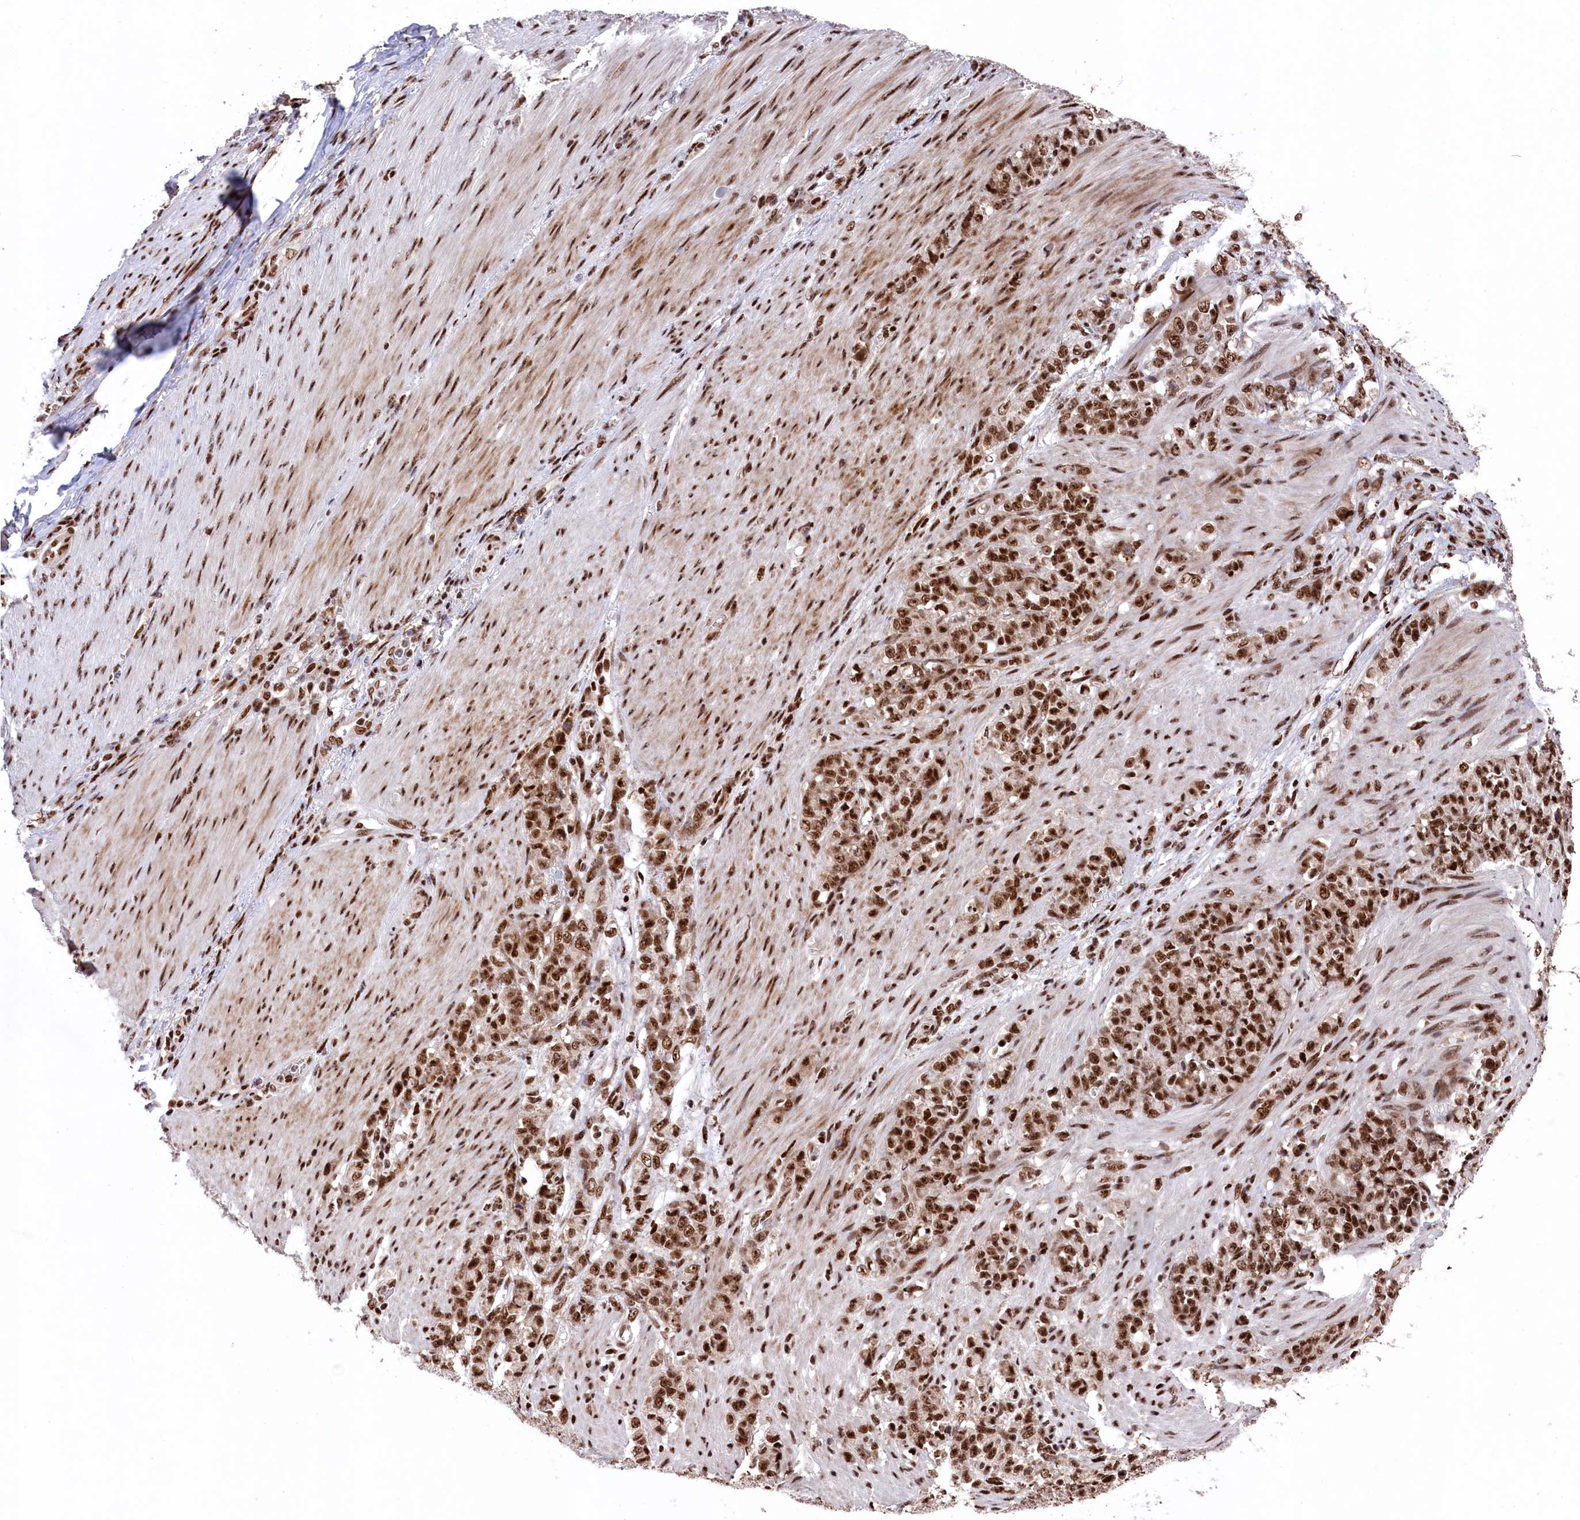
{"staining": {"intensity": "strong", "quantity": ">75%", "location": "nuclear"}, "tissue": "stomach cancer", "cell_type": "Tumor cells", "image_type": "cancer", "snomed": [{"axis": "morphology", "description": "Adenocarcinoma, NOS"}, {"axis": "topography", "description": "Stomach"}], "caption": "Immunohistochemical staining of adenocarcinoma (stomach) reveals strong nuclear protein positivity in about >75% of tumor cells.", "gene": "PRPF31", "patient": {"sex": "female", "age": 79}}